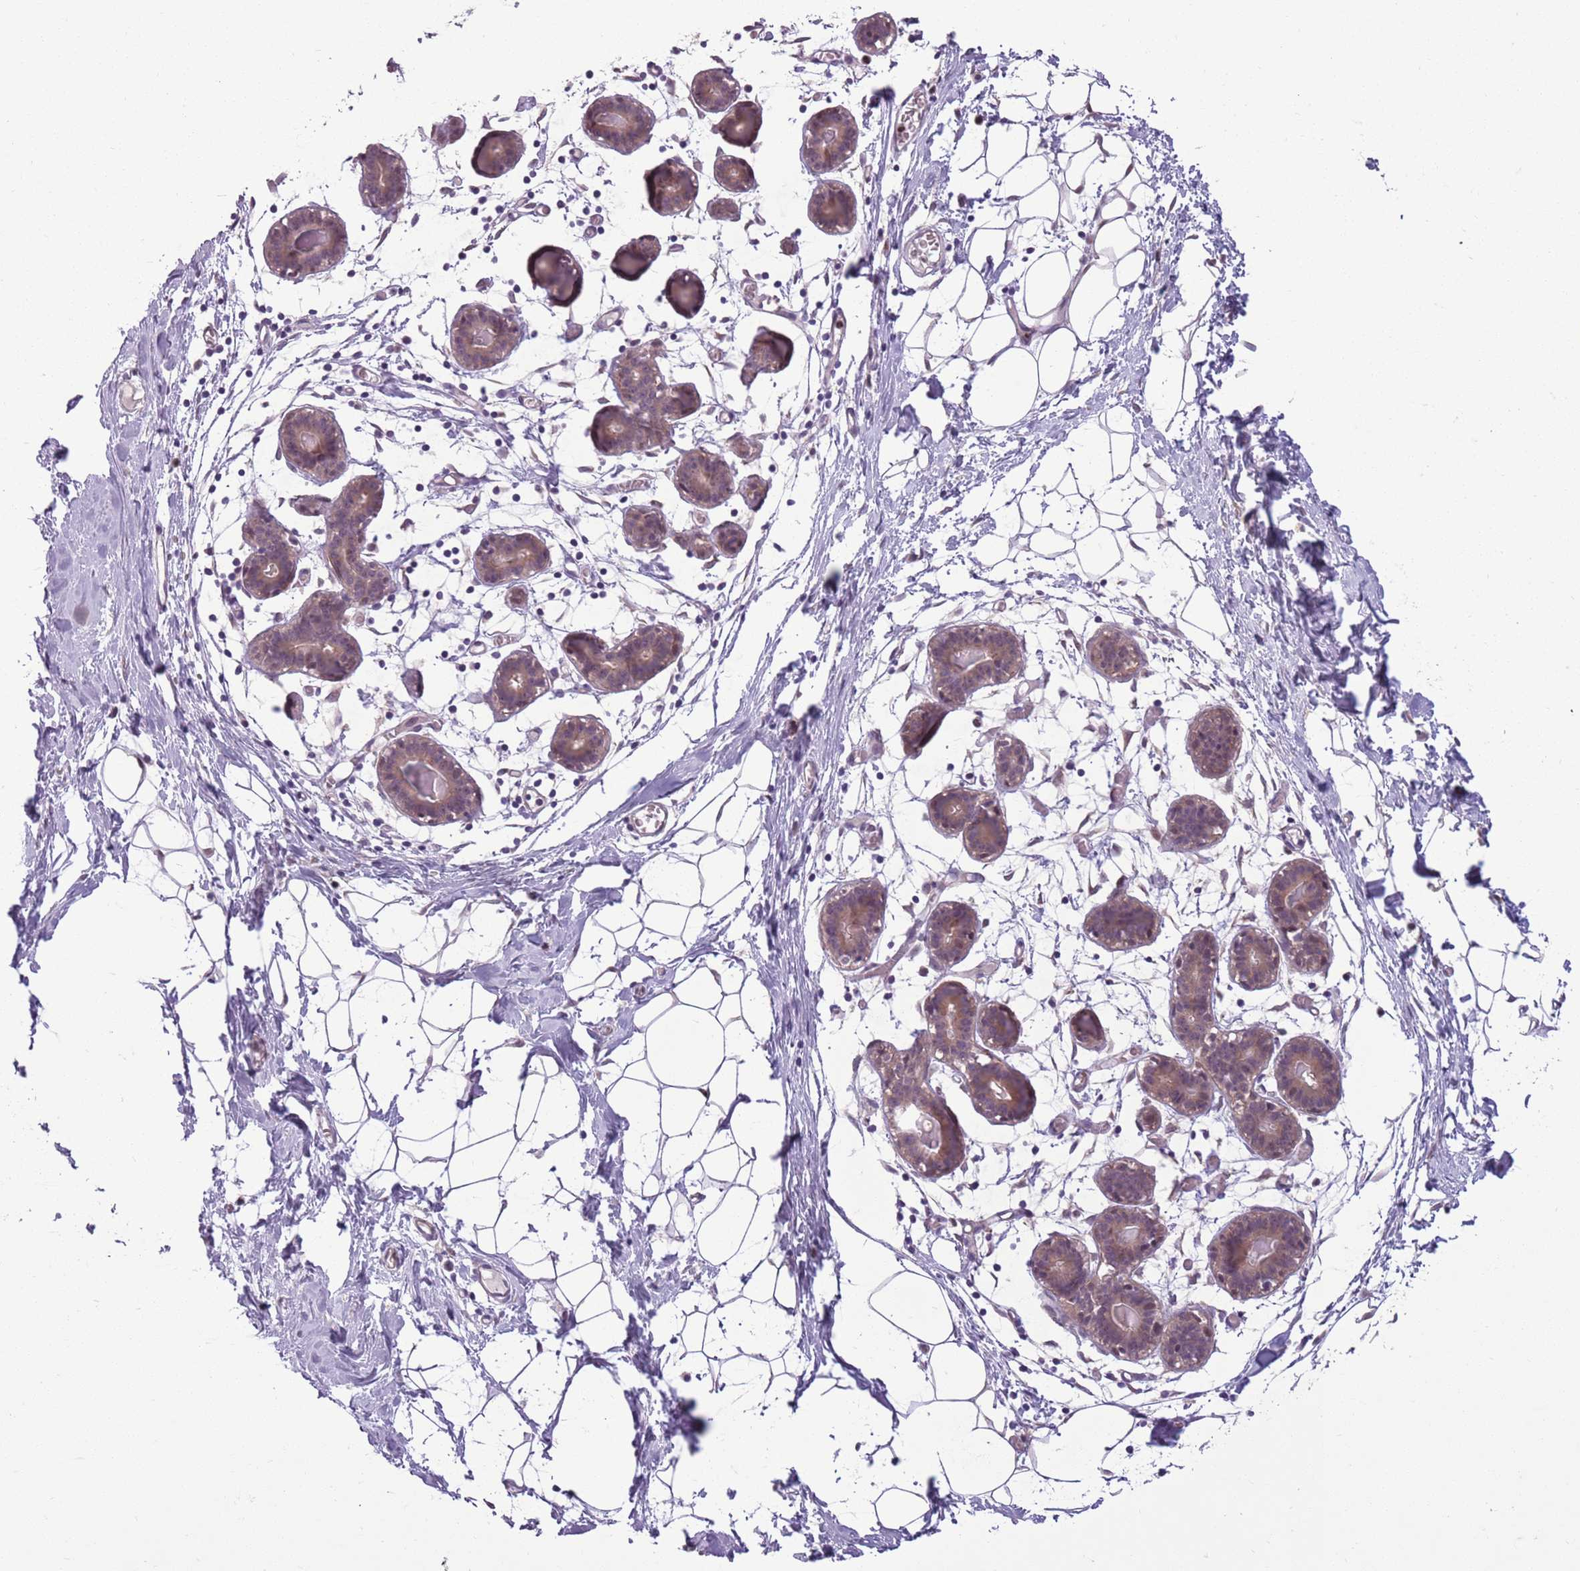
{"staining": {"intensity": "negative", "quantity": "none", "location": "none"}, "tissue": "breast", "cell_type": "Adipocytes", "image_type": "normal", "snomed": [{"axis": "morphology", "description": "Normal tissue, NOS"}, {"axis": "topography", "description": "Breast"}], "caption": "The image displays no staining of adipocytes in unremarkable breast.", "gene": "ADCY7", "patient": {"sex": "female", "age": 27}}